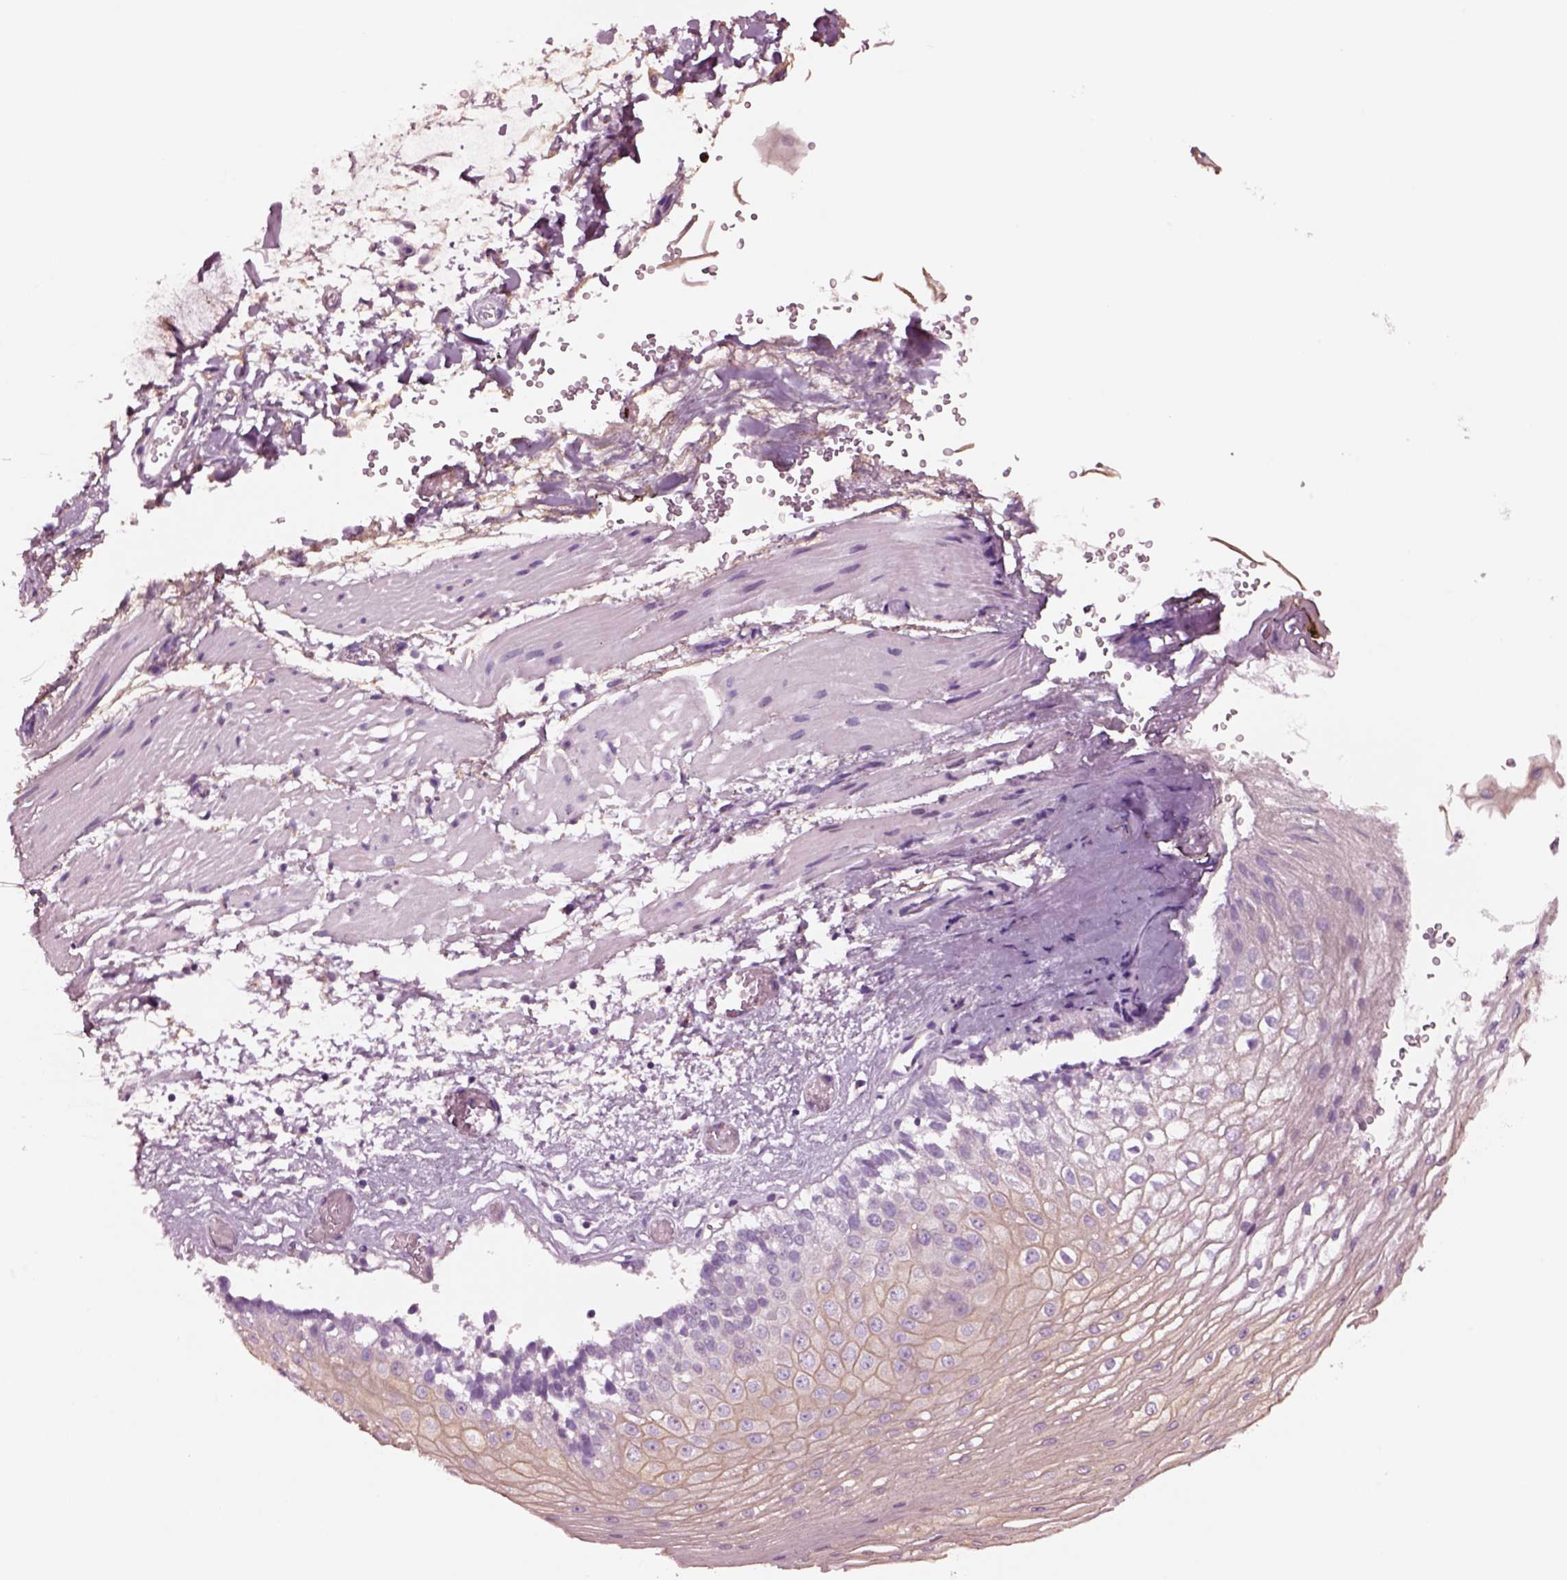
{"staining": {"intensity": "negative", "quantity": "none", "location": "none"}, "tissue": "esophagus", "cell_type": "Squamous epithelial cells", "image_type": "normal", "snomed": [{"axis": "morphology", "description": "Normal tissue, NOS"}, {"axis": "topography", "description": "Esophagus"}], "caption": "Immunohistochemistry of benign human esophagus reveals no staining in squamous epithelial cells. (Brightfield microscopy of DAB (3,3'-diaminobenzidine) immunohistochemistry (IHC) at high magnification).", "gene": "NMRK2", "patient": {"sex": "female", "age": 62}}